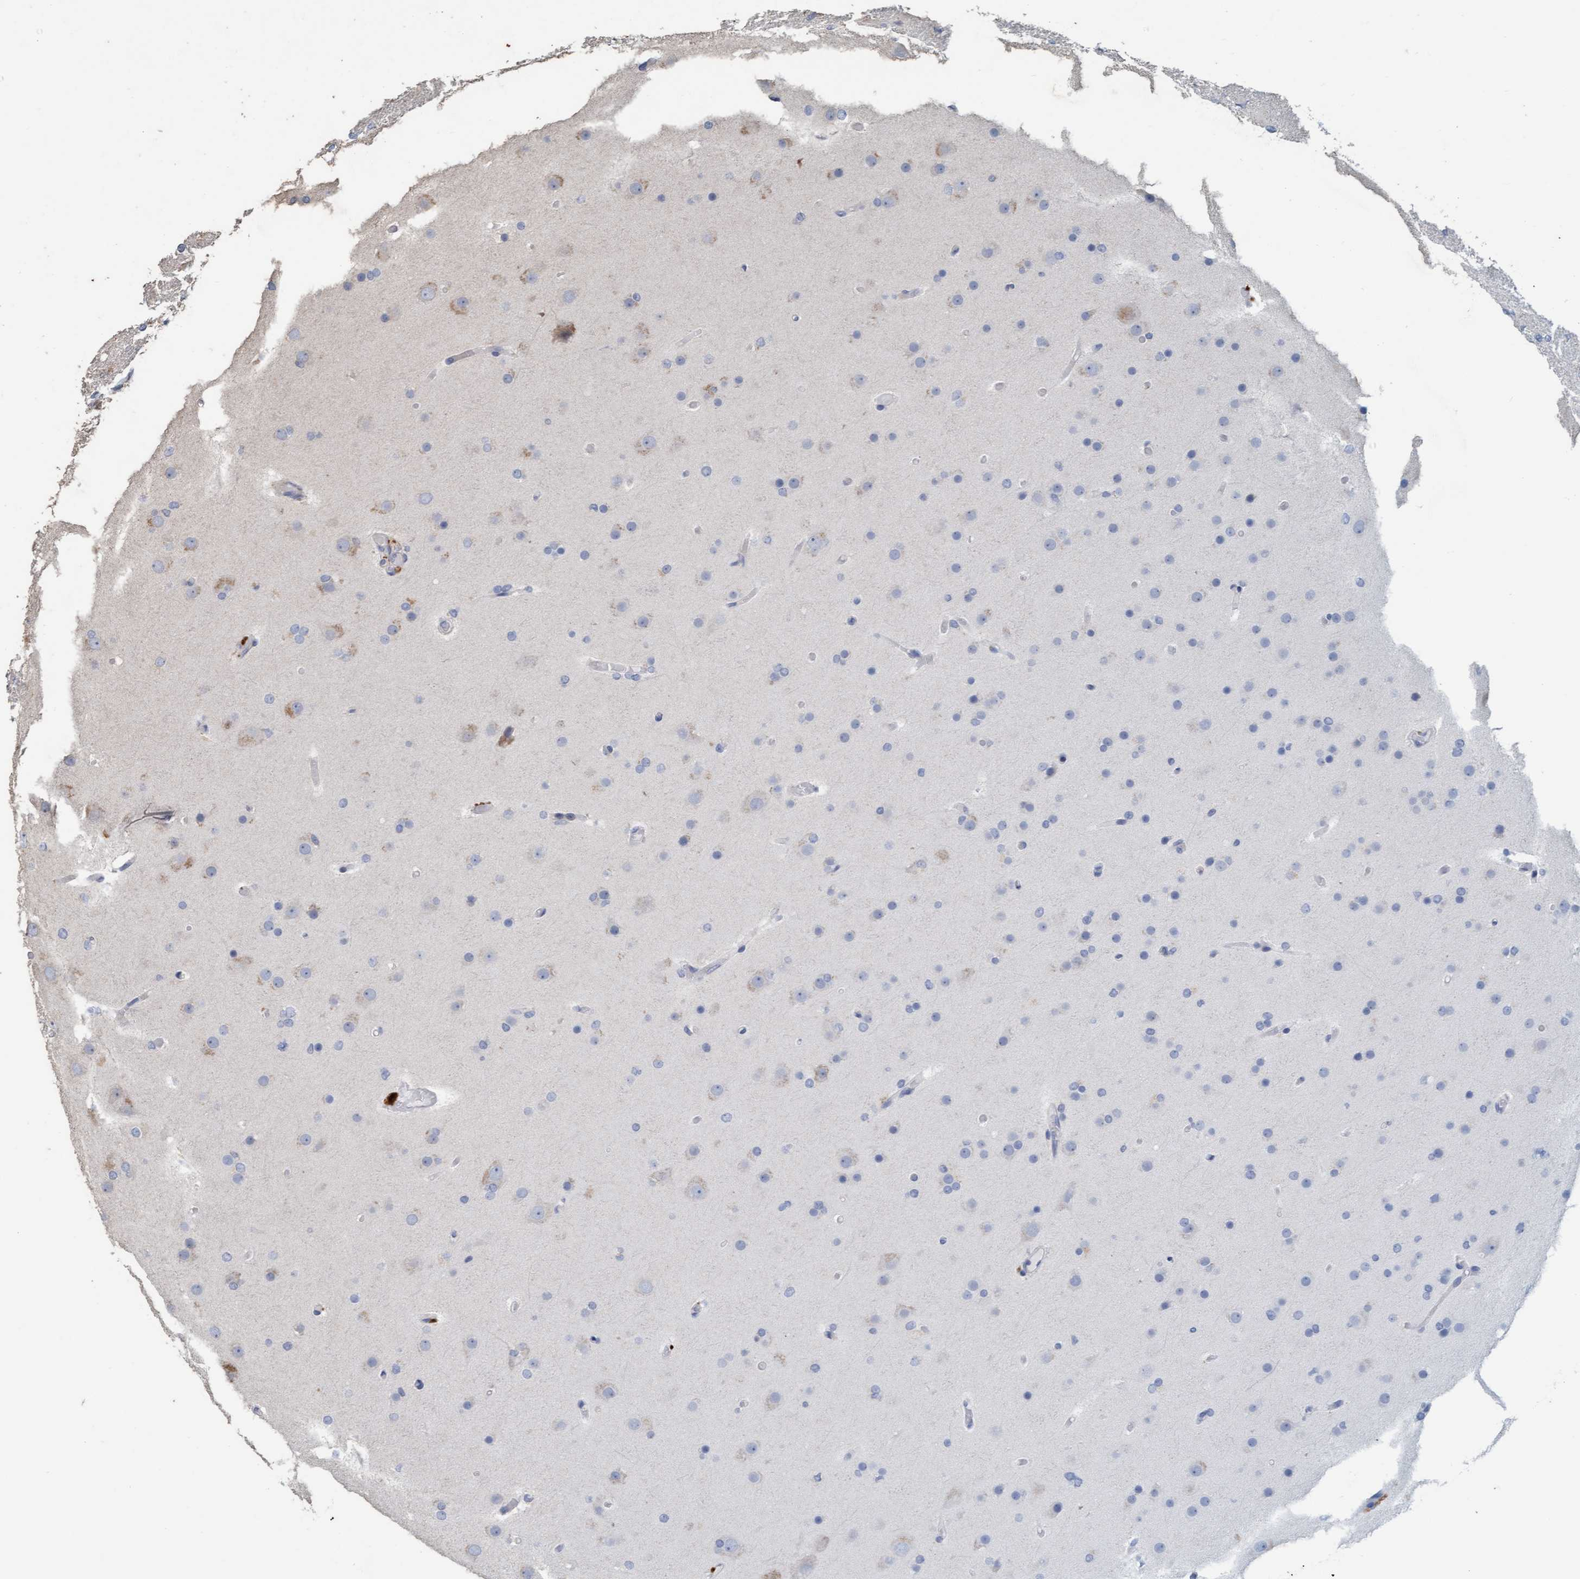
{"staining": {"intensity": "negative", "quantity": "none", "location": "none"}, "tissue": "glioma", "cell_type": "Tumor cells", "image_type": "cancer", "snomed": [{"axis": "morphology", "description": "Glioma, malignant, High grade"}, {"axis": "topography", "description": "Cerebral cortex"}], "caption": "Tumor cells are negative for brown protein staining in high-grade glioma (malignant).", "gene": "LONRF1", "patient": {"sex": "female", "age": 36}}